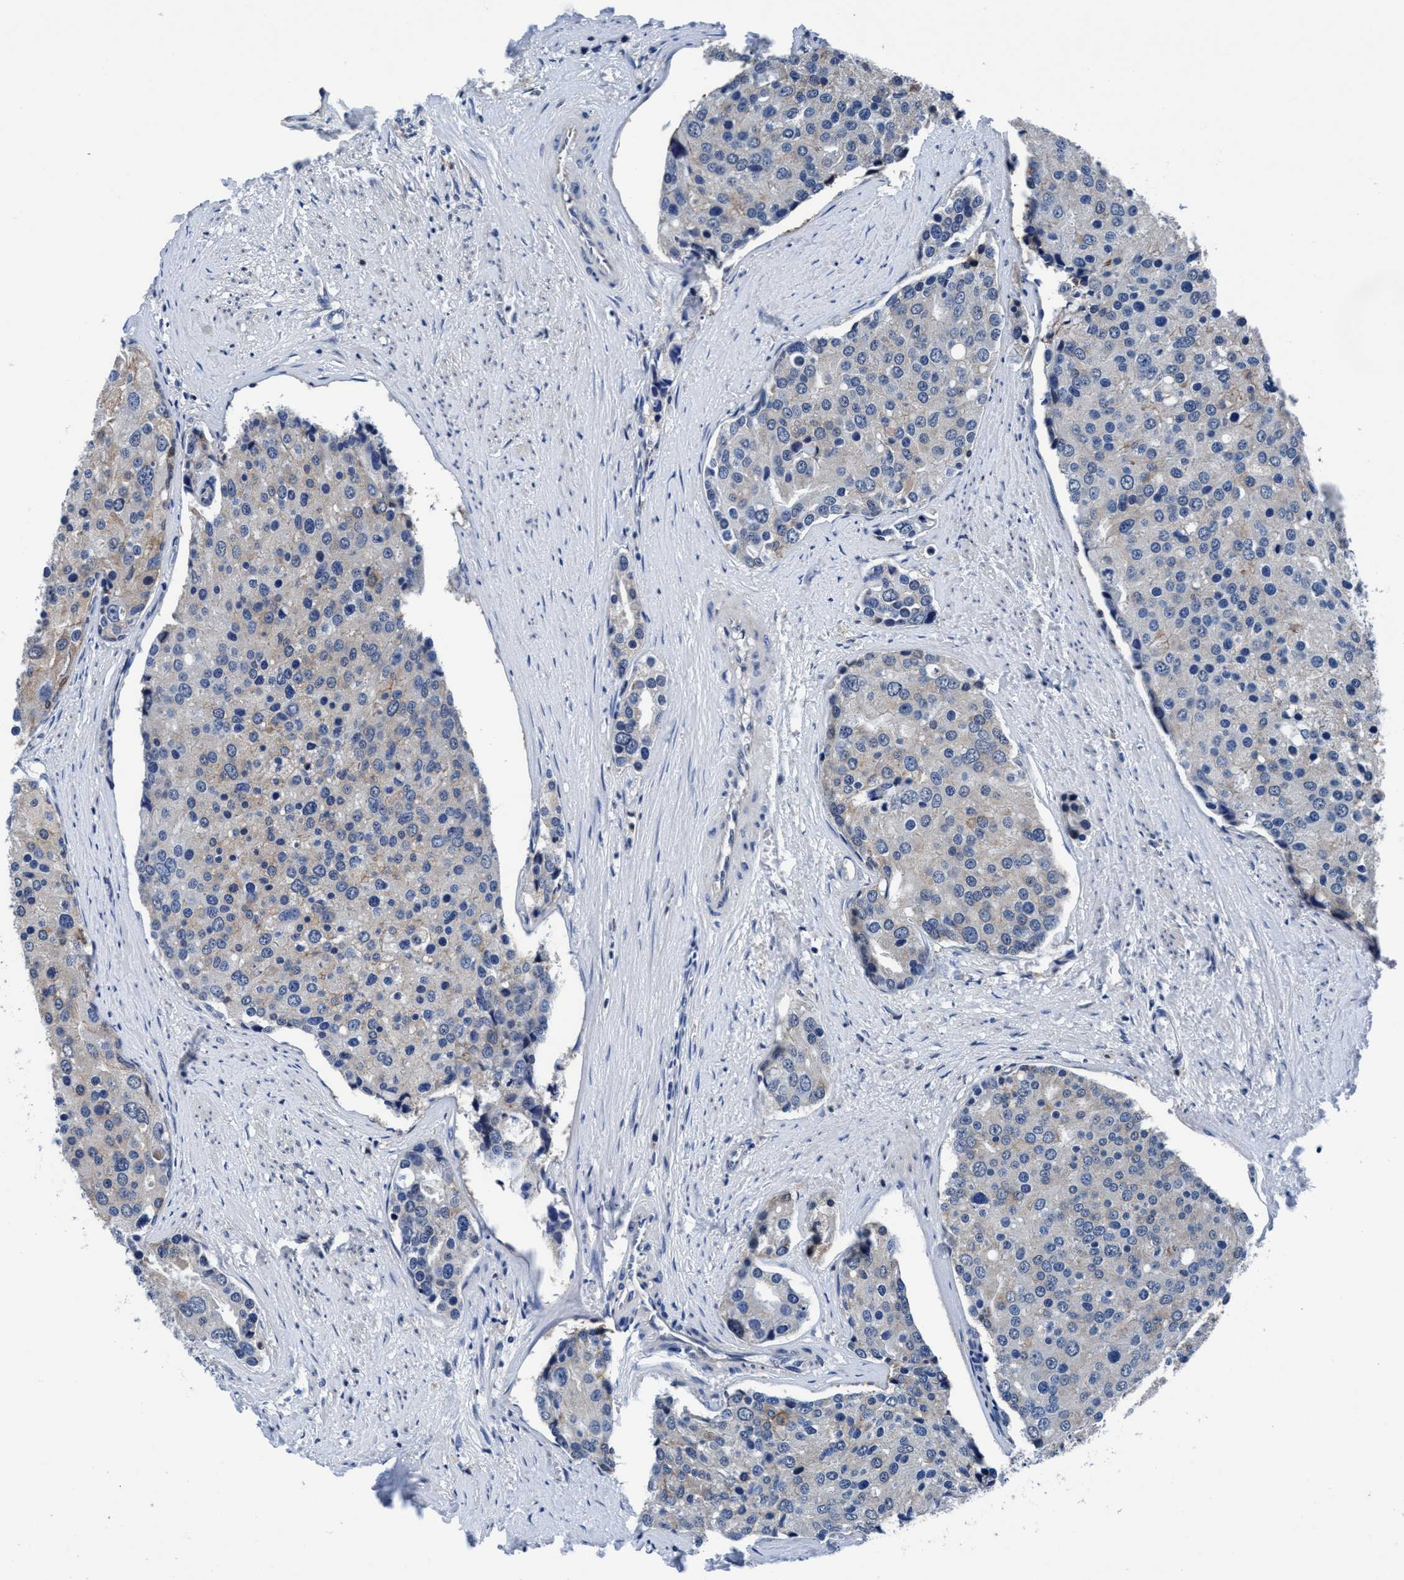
{"staining": {"intensity": "weak", "quantity": "<25%", "location": "cytoplasmic/membranous"}, "tissue": "prostate cancer", "cell_type": "Tumor cells", "image_type": "cancer", "snomed": [{"axis": "morphology", "description": "Adenocarcinoma, High grade"}, {"axis": "topography", "description": "Prostate"}], "caption": "Tumor cells show no significant expression in prostate cancer (high-grade adenocarcinoma). (DAB immunohistochemistry (IHC) with hematoxylin counter stain).", "gene": "TMEM94", "patient": {"sex": "male", "age": 50}}